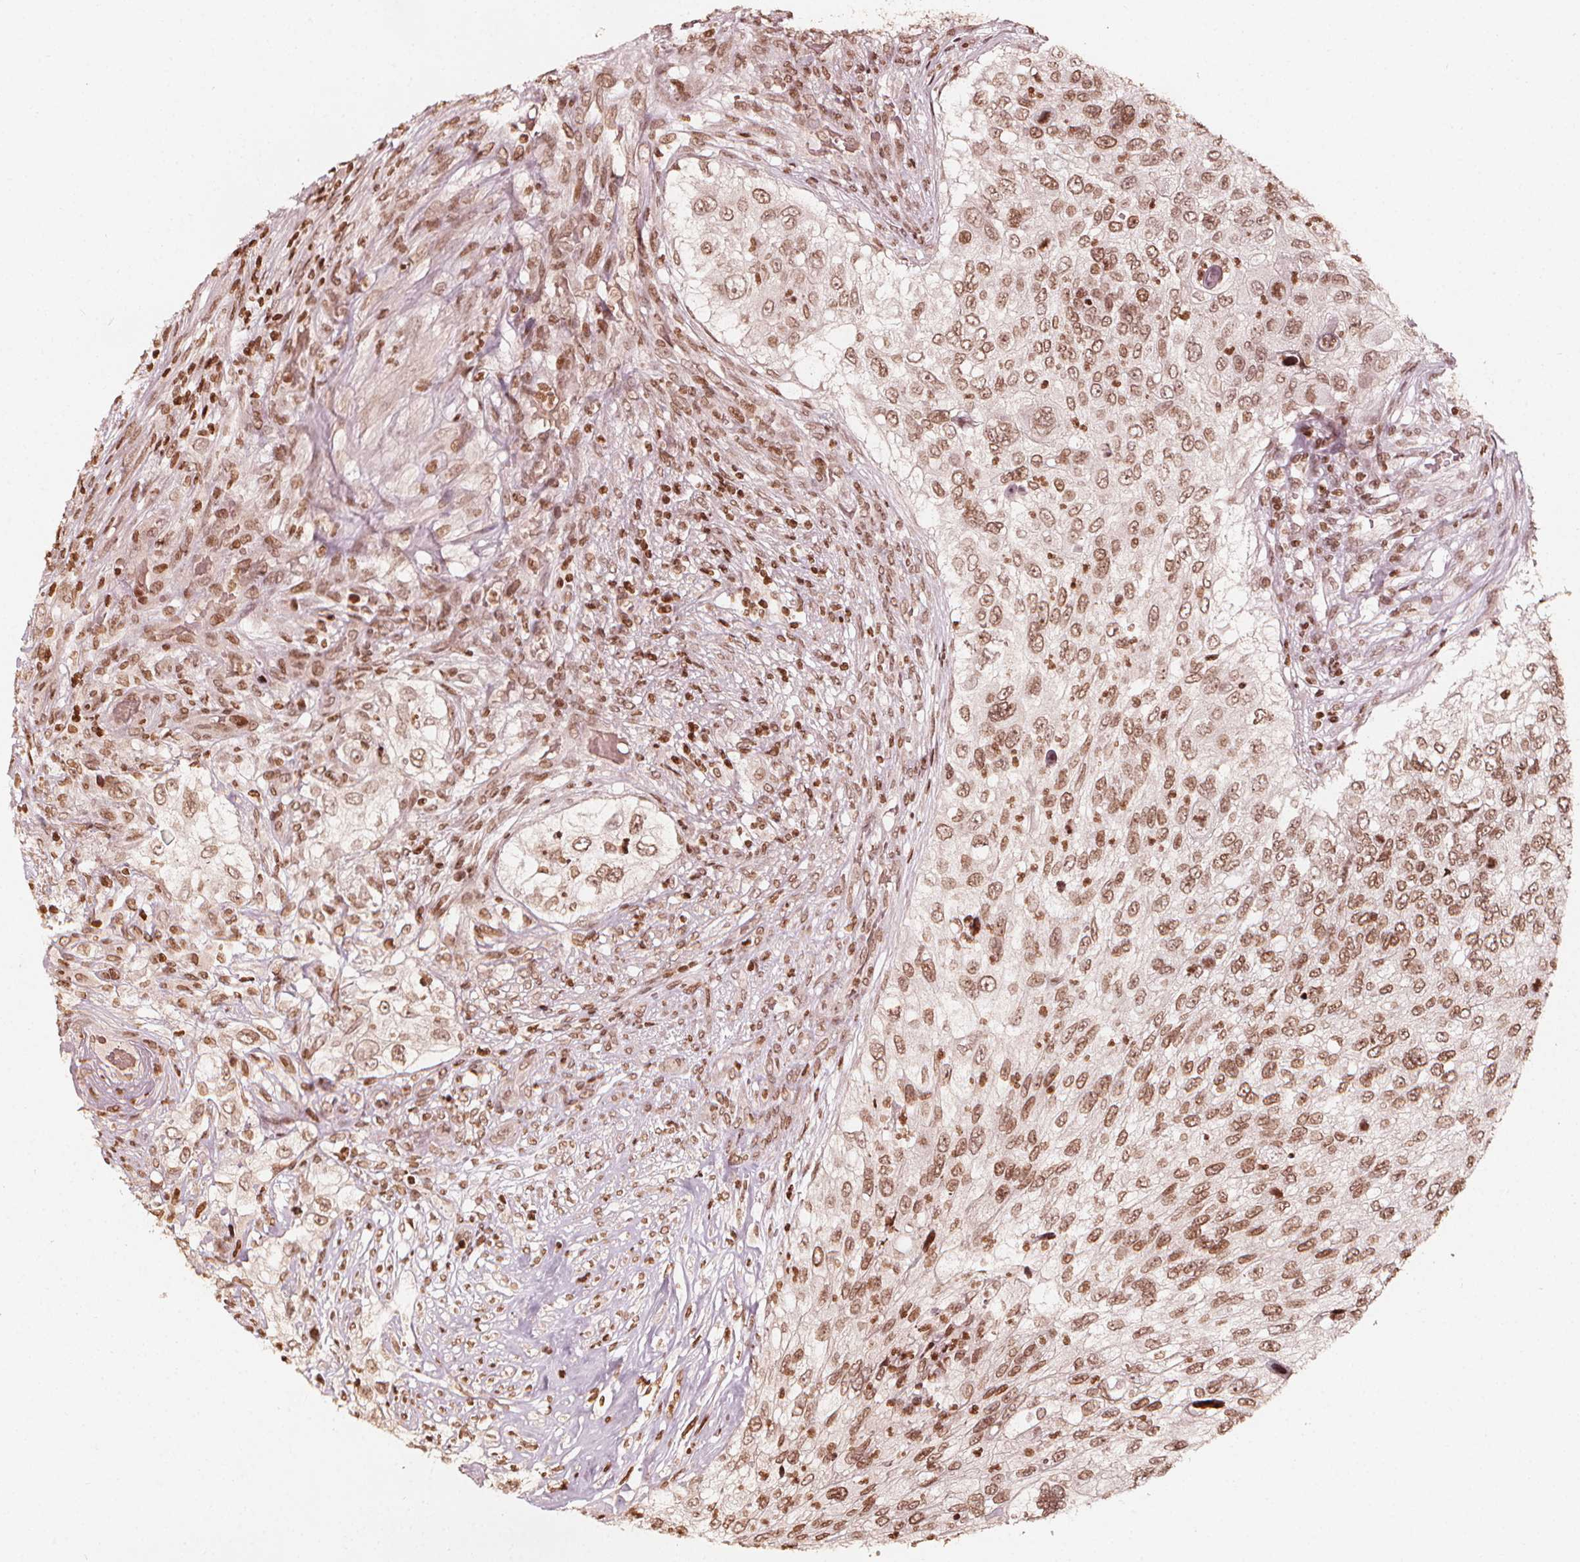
{"staining": {"intensity": "moderate", "quantity": ">75%", "location": "nuclear"}, "tissue": "urothelial cancer", "cell_type": "Tumor cells", "image_type": "cancer", "snomed": [{"axis": "morphology", "description": "Urothelial carcinoma, High grade"}, {"axis": "topography", "description": "Urinary bladder"}], "caption": "Tumor cells show moderate nuclear staining in approximately >75% of cells in high-grade urothelial carcinoma.", "gene": "H3C14", "patient": {"sex": "female", "age": 60}}